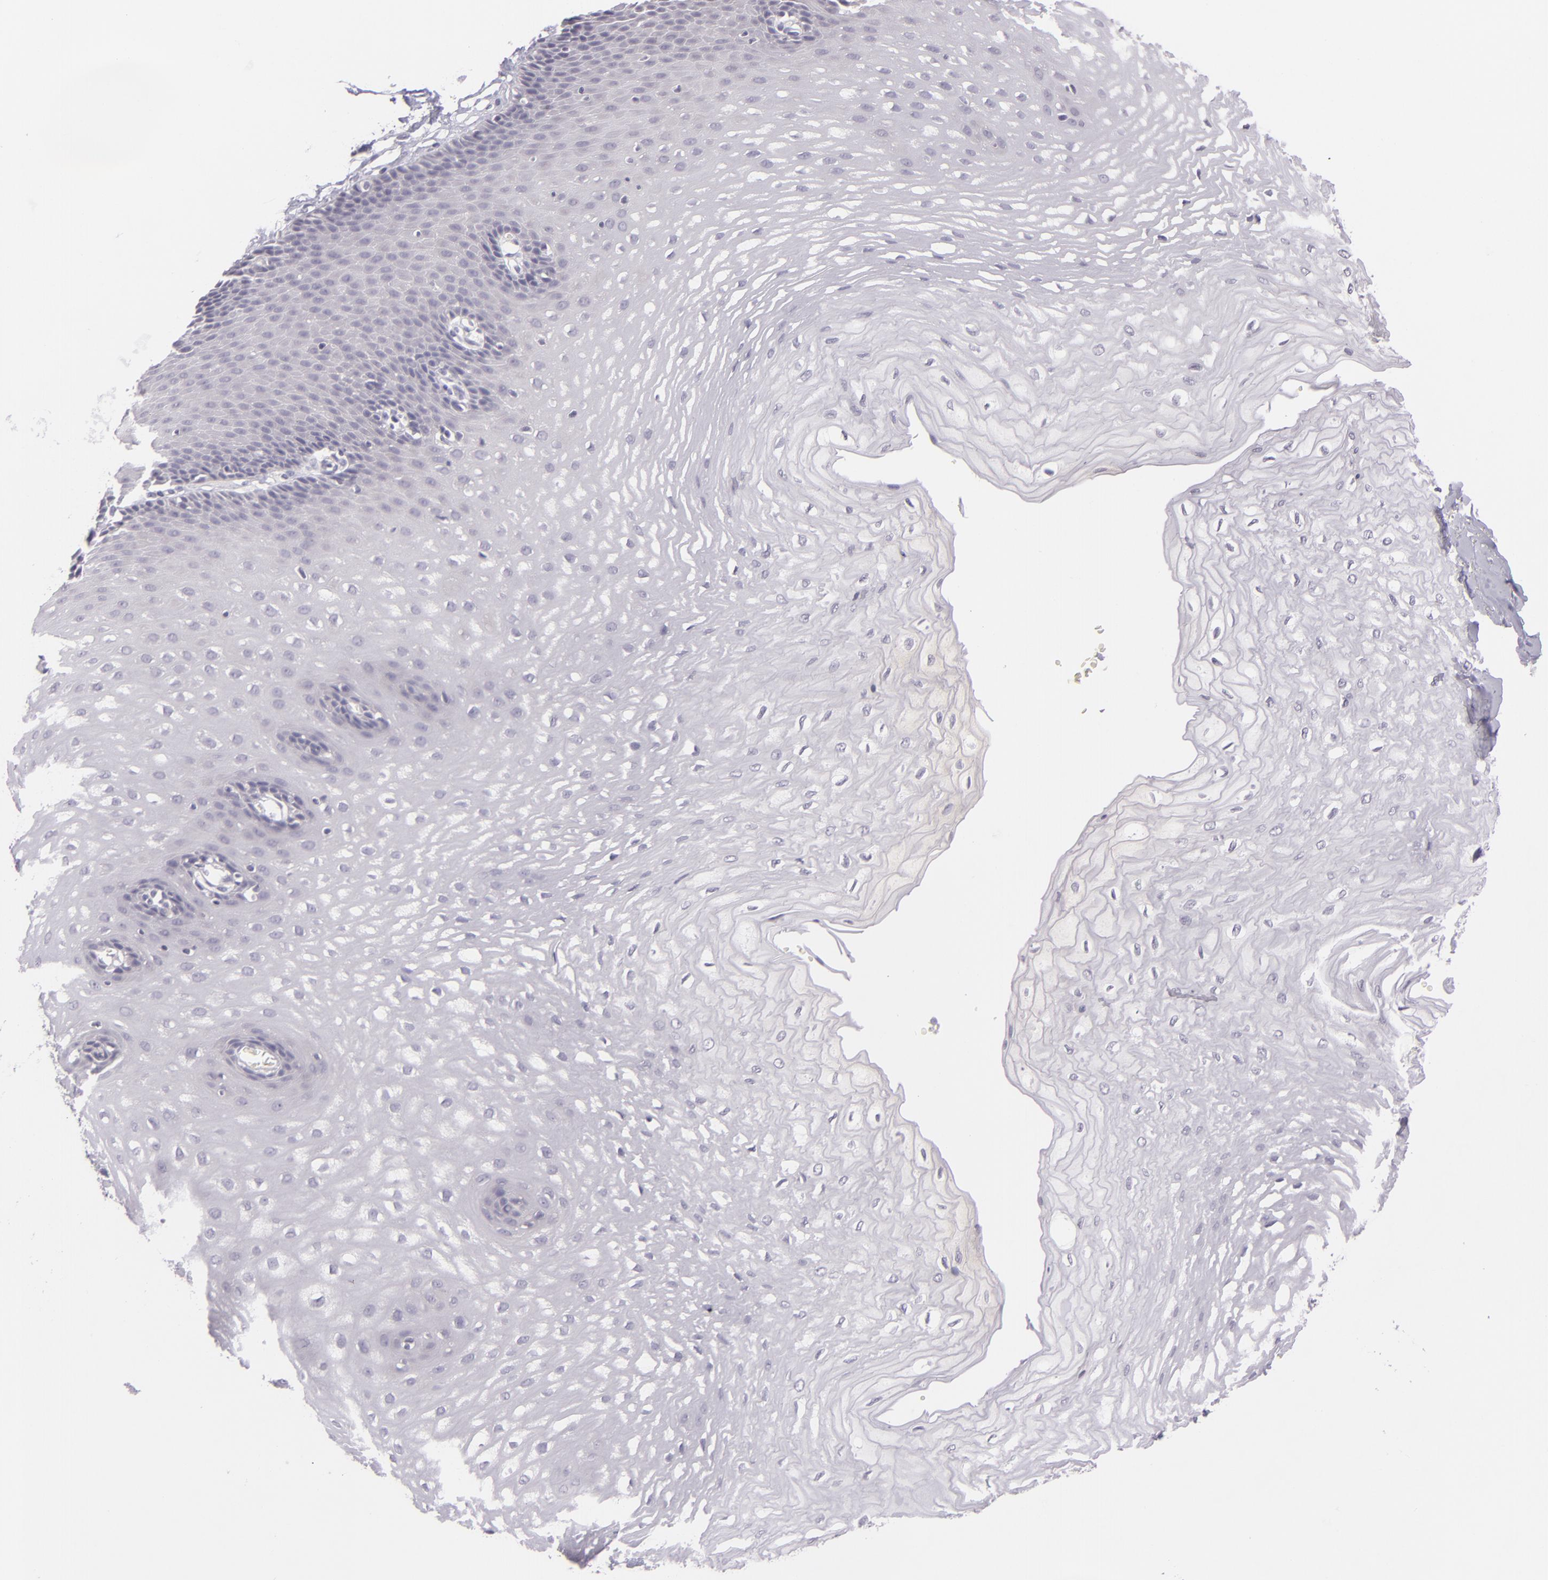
{"staining": {"intensity": "negative", "quantity": "none", "location": "none"}, "tissue": "esophagus", "cell_type": "Squamous epithelial cells", "image_type": "normal", "snomed": [{"axis": "morphology", "description": "Normal tissue, NOS"}, {"axis": "topography", "description": "Esophagus"}], "caption": "This is a photomicrograph of immunohistochemistry staining of benign esophagus, which shows no expression in squamous epithelial cells. (DAB immunohistochemistry (IHC) visualized using brightfield microscopy, high magnification).", "gene": "DAG1", "patient": {"sex": "male", "age": 70}}